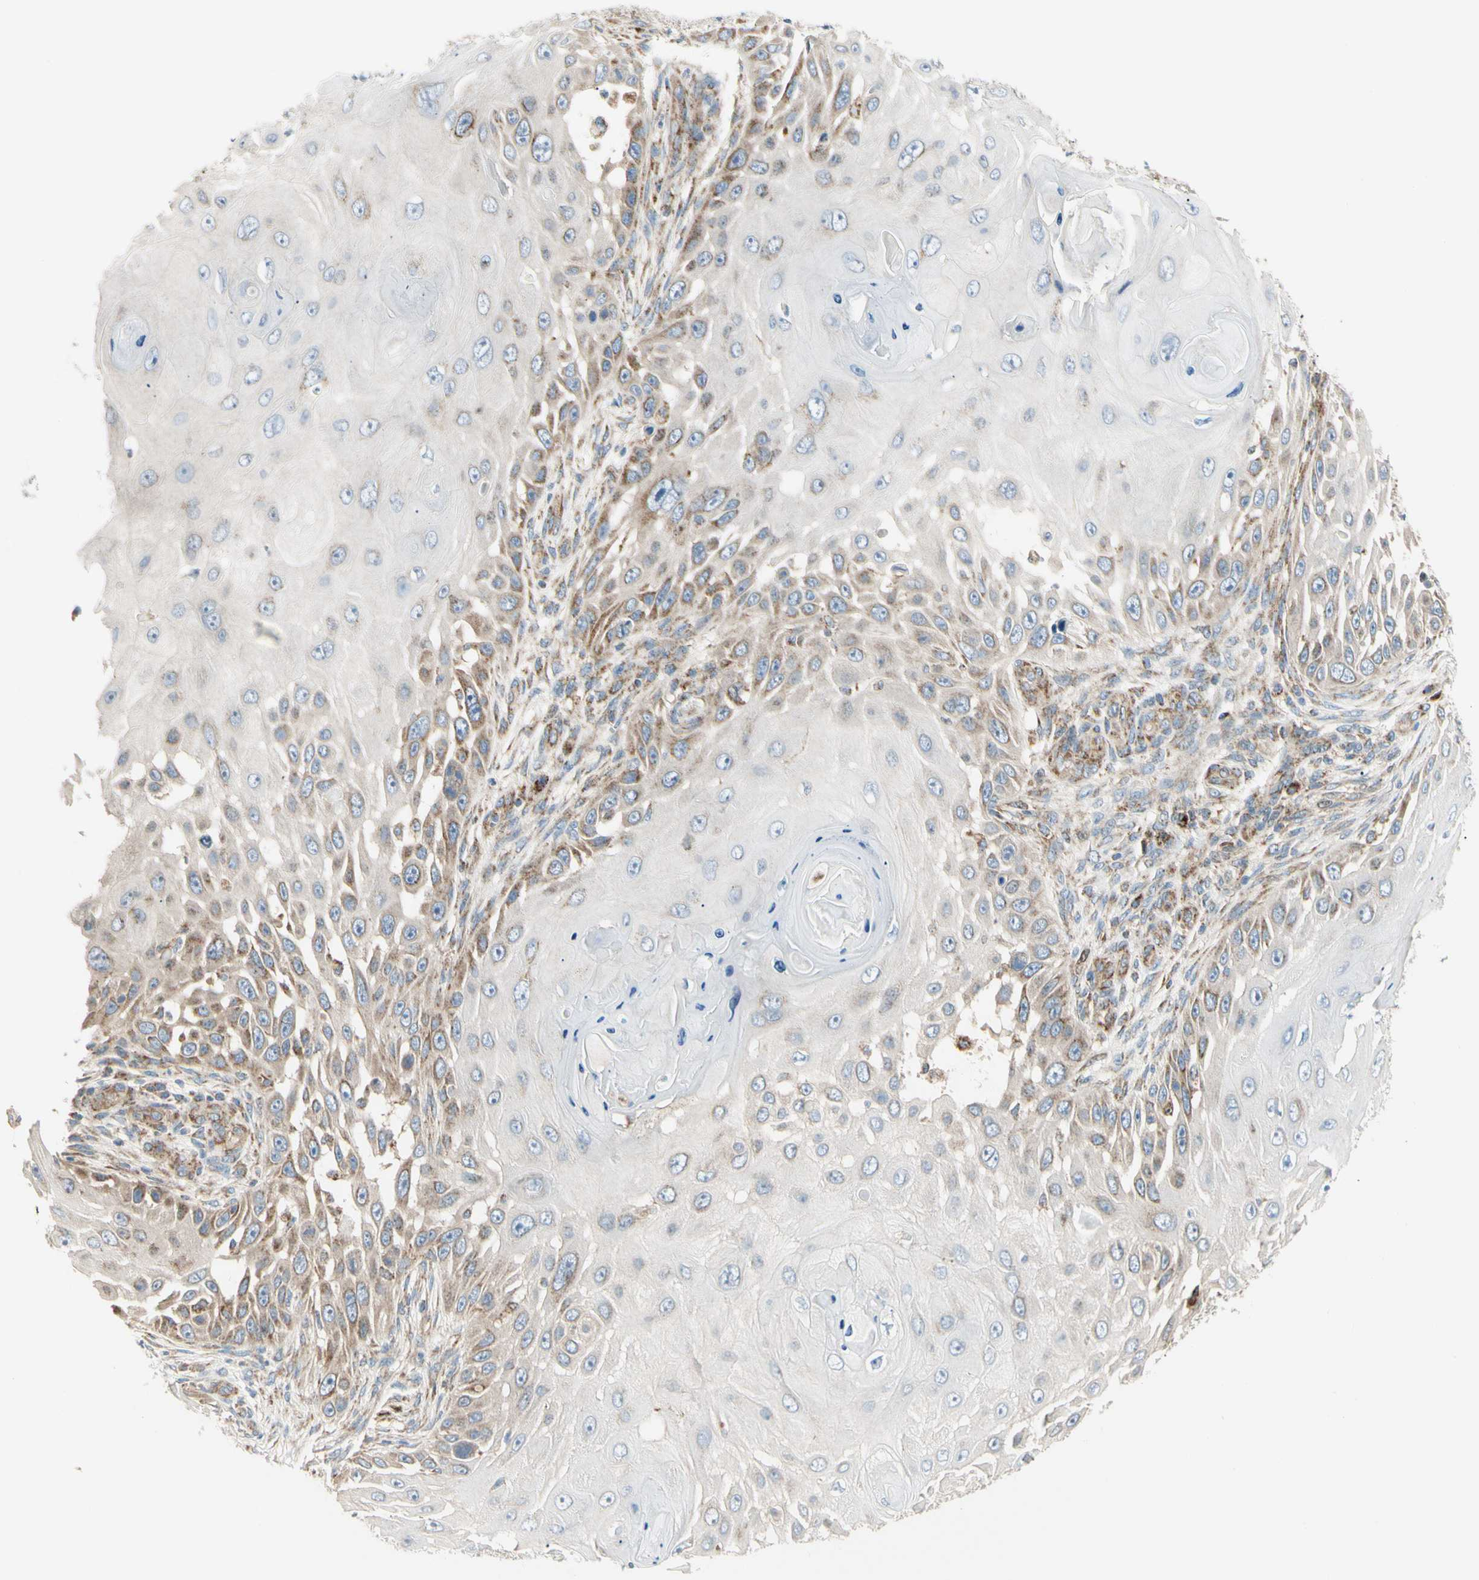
{"staining": {"intensity": "moderate", "quantity": "<25%", "location": "cytoplasmic/membranous"}, "tissue": "skin cancer", "cell_type": "Tumor cells", "image_type": "cancer", "snomed": [{"axis": "morphology", "description": "Squamous cell carcinoma, NOS"}, {"axis": "topography", "description": "Skin"}], "caption": "Tumor cells display low levels of moderate cytoplasmic/membranous positivity in approximately <25% of cells in skin cancer (squamous cell carcinoma). (brown staining indicates protein expression, while blue staining denotes nuclei).", "gene": "TBC1D10A", "patient": {"sex": "female", "age": 44}}